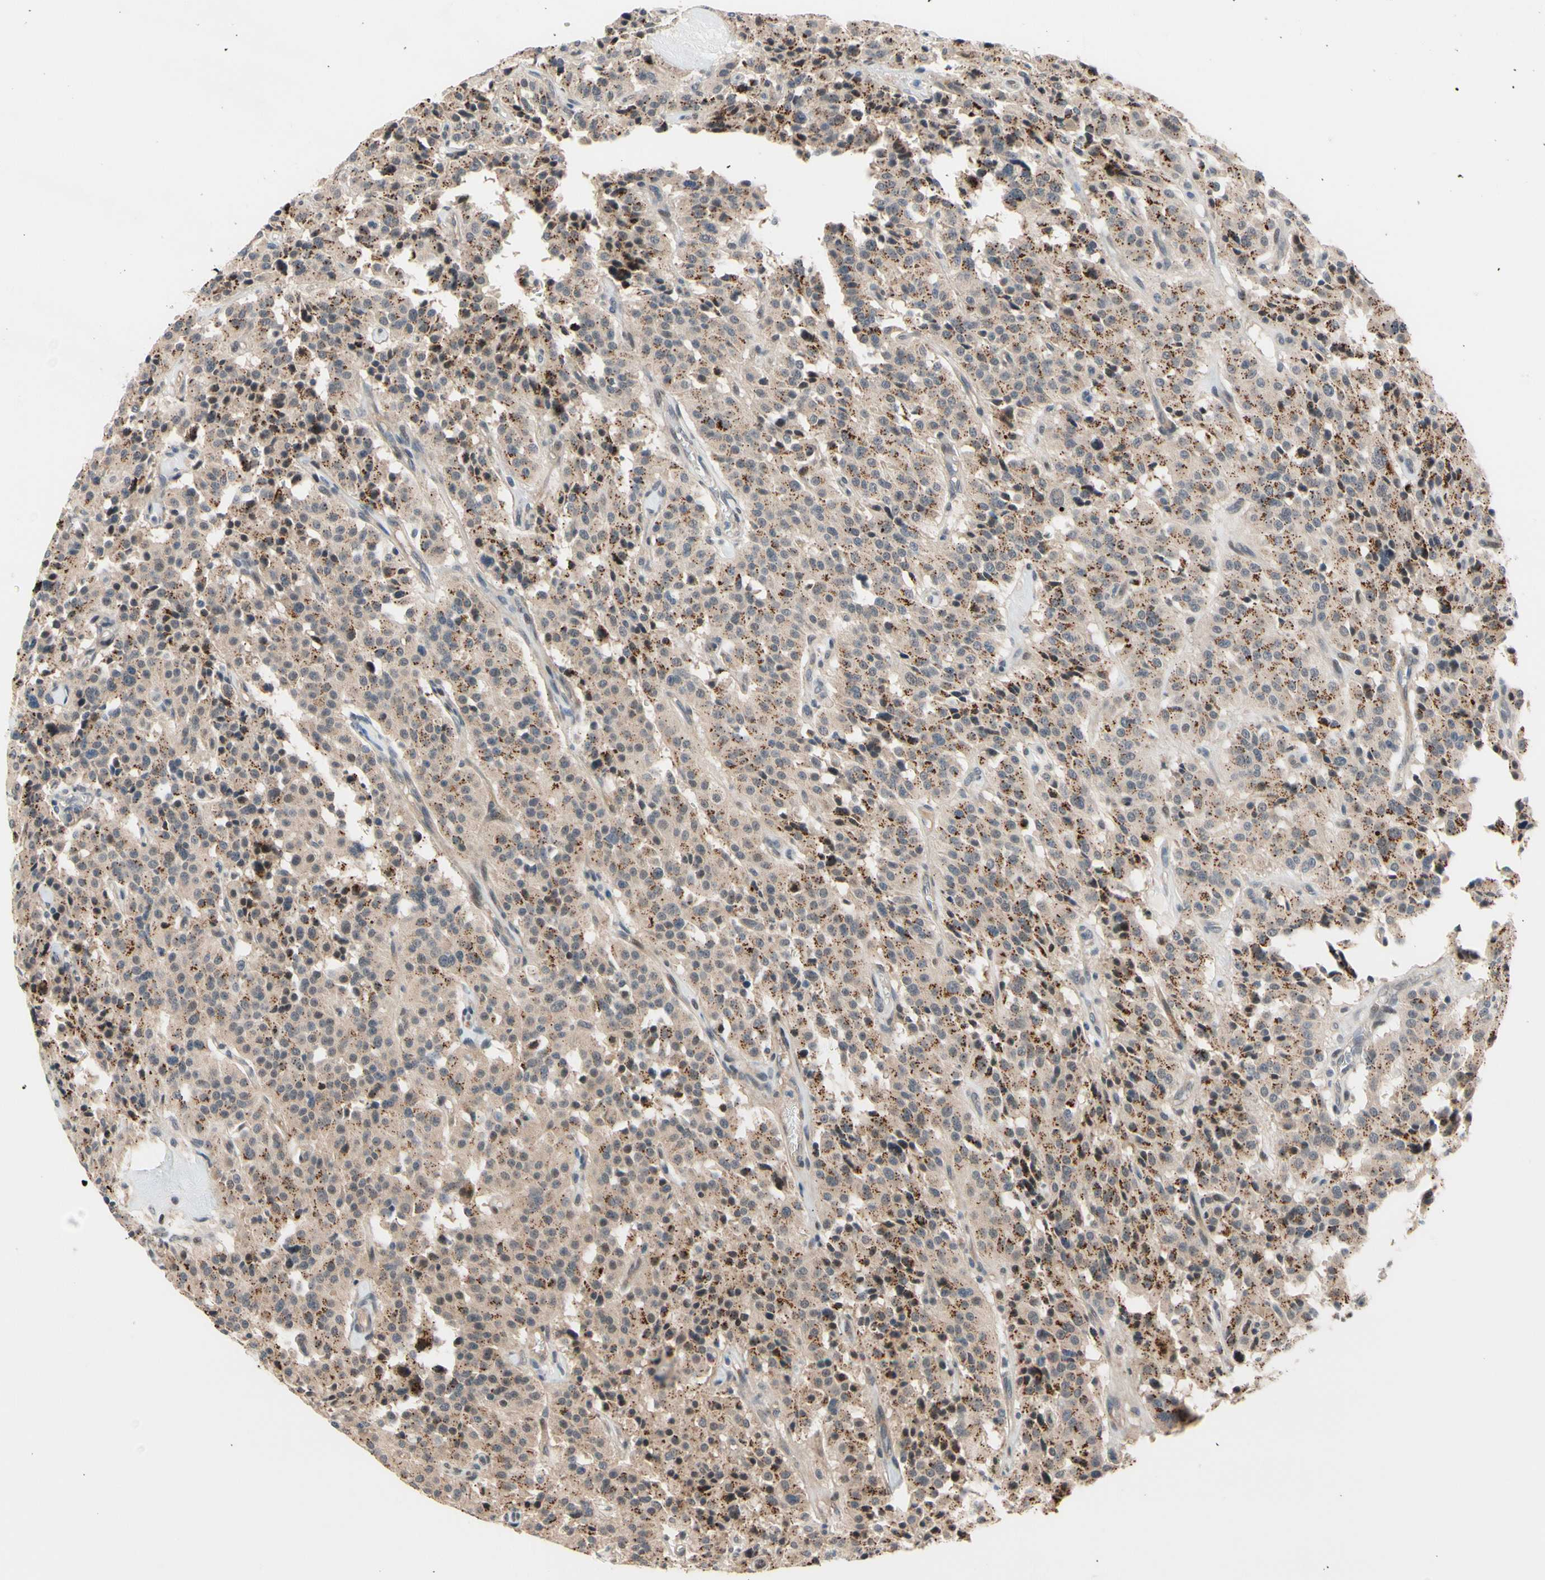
{"staining": {"intensity": "weak", "quantity": ">75%", "location": "cytoplasmic/membranous"}, "tissue": "carcinoid", "cell_type": "Tumor cells", "image_type": "cancer", "snomed": [{"axis": "morphology", "description": "Carcinoid, malignant, NOS"}, {"axis": "topography", "description": "Lung"}], "caption": "Tumor cells exhibit low levels of weak cytoplasmic/membranous positivity in approximately >75% of cells in malignant carcinoid. (brown staining indicates protein expression, while blue staining denotes nuclei).", "gene": "NGEF", "patient": {"sex": "male", "age": 30}}